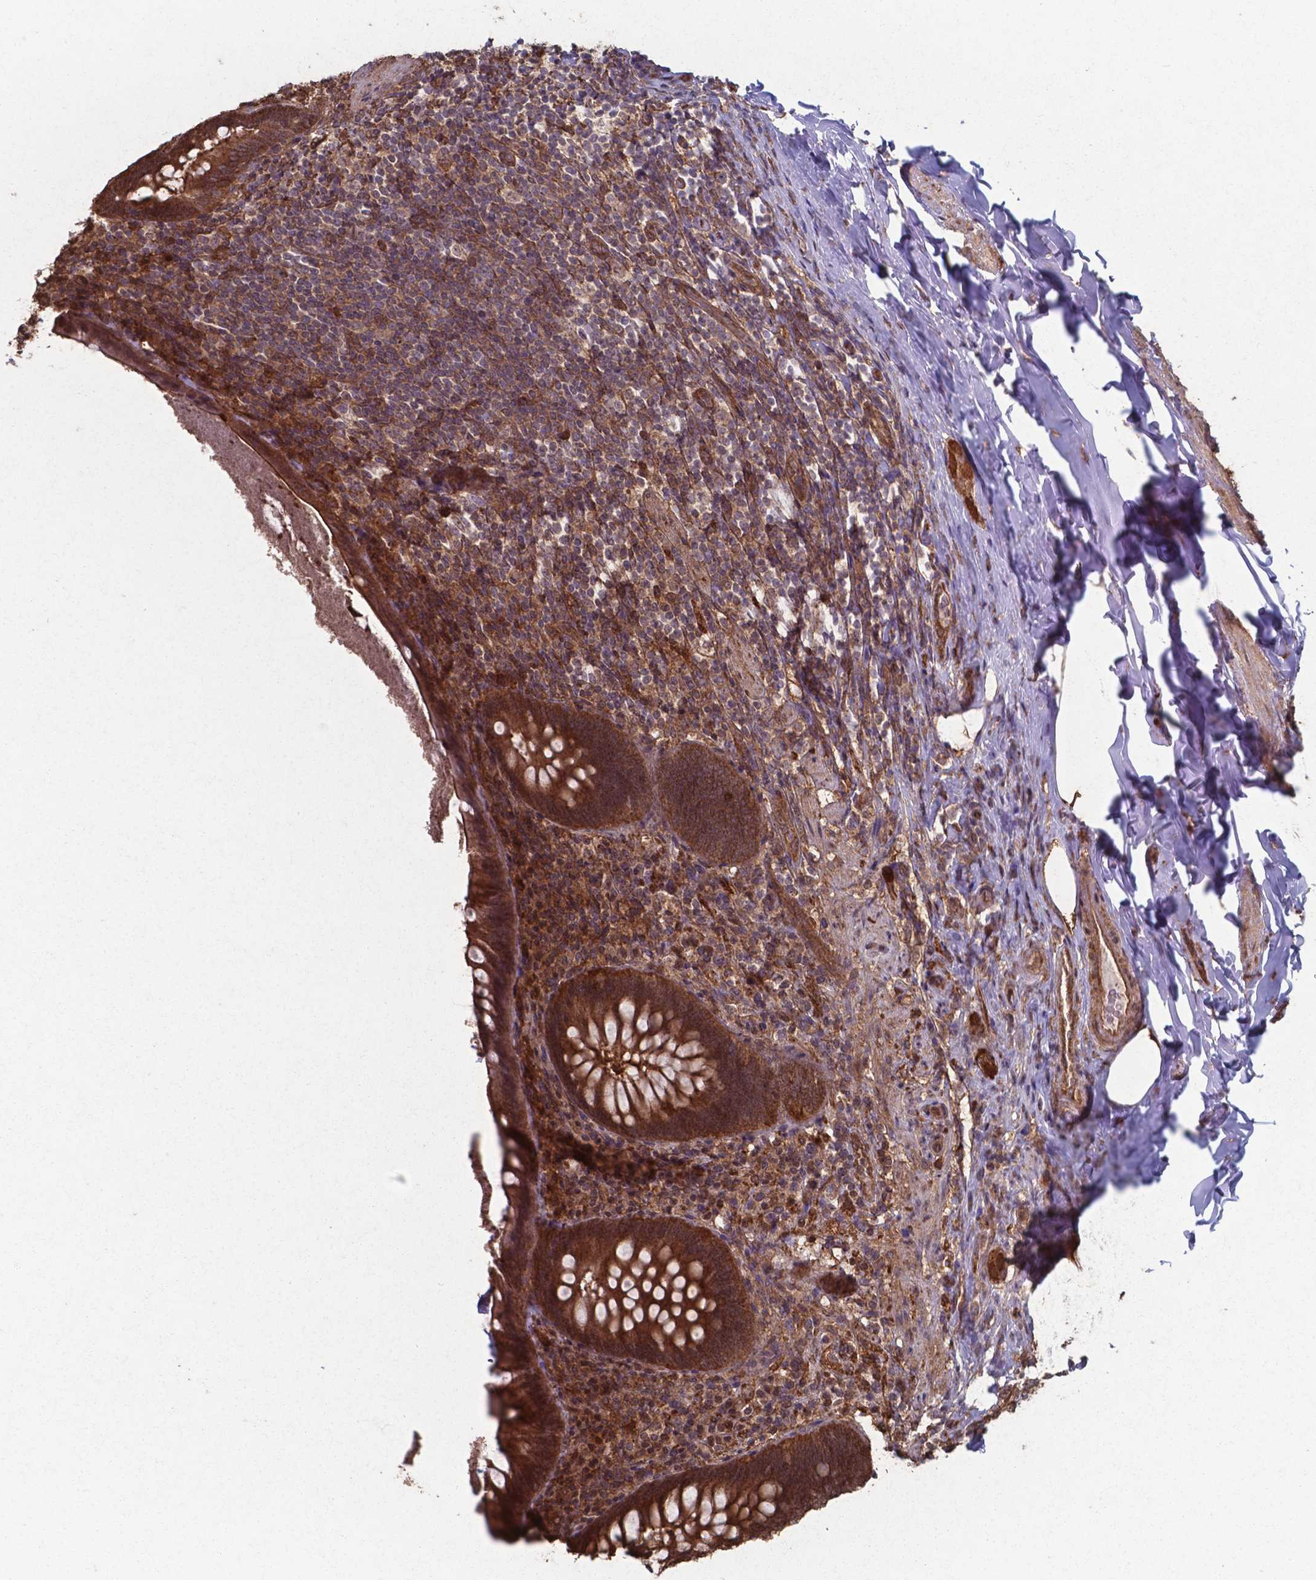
{"staining": {"intensity": "strong", "quantity": ">75%", "location": "cytoplasmic/membranous,nuclear"}, "tissue": "appendix", "cell_type": "Glandular cells", "image_type": "normal", "snomed": [{"axis": "morphology", "description": "Normal tissue, NOS"}, {"axis": "topography", "description": "Appendix"}], "caption": "The histopathology image demonstrates staining of unremarkable appendix, revealing strong cytoplasmic/membranous,nuclear protein staining (brown color) within glandular cells.", "gene": "CHP2", "patient": {"sex": "male", "age": 47}}